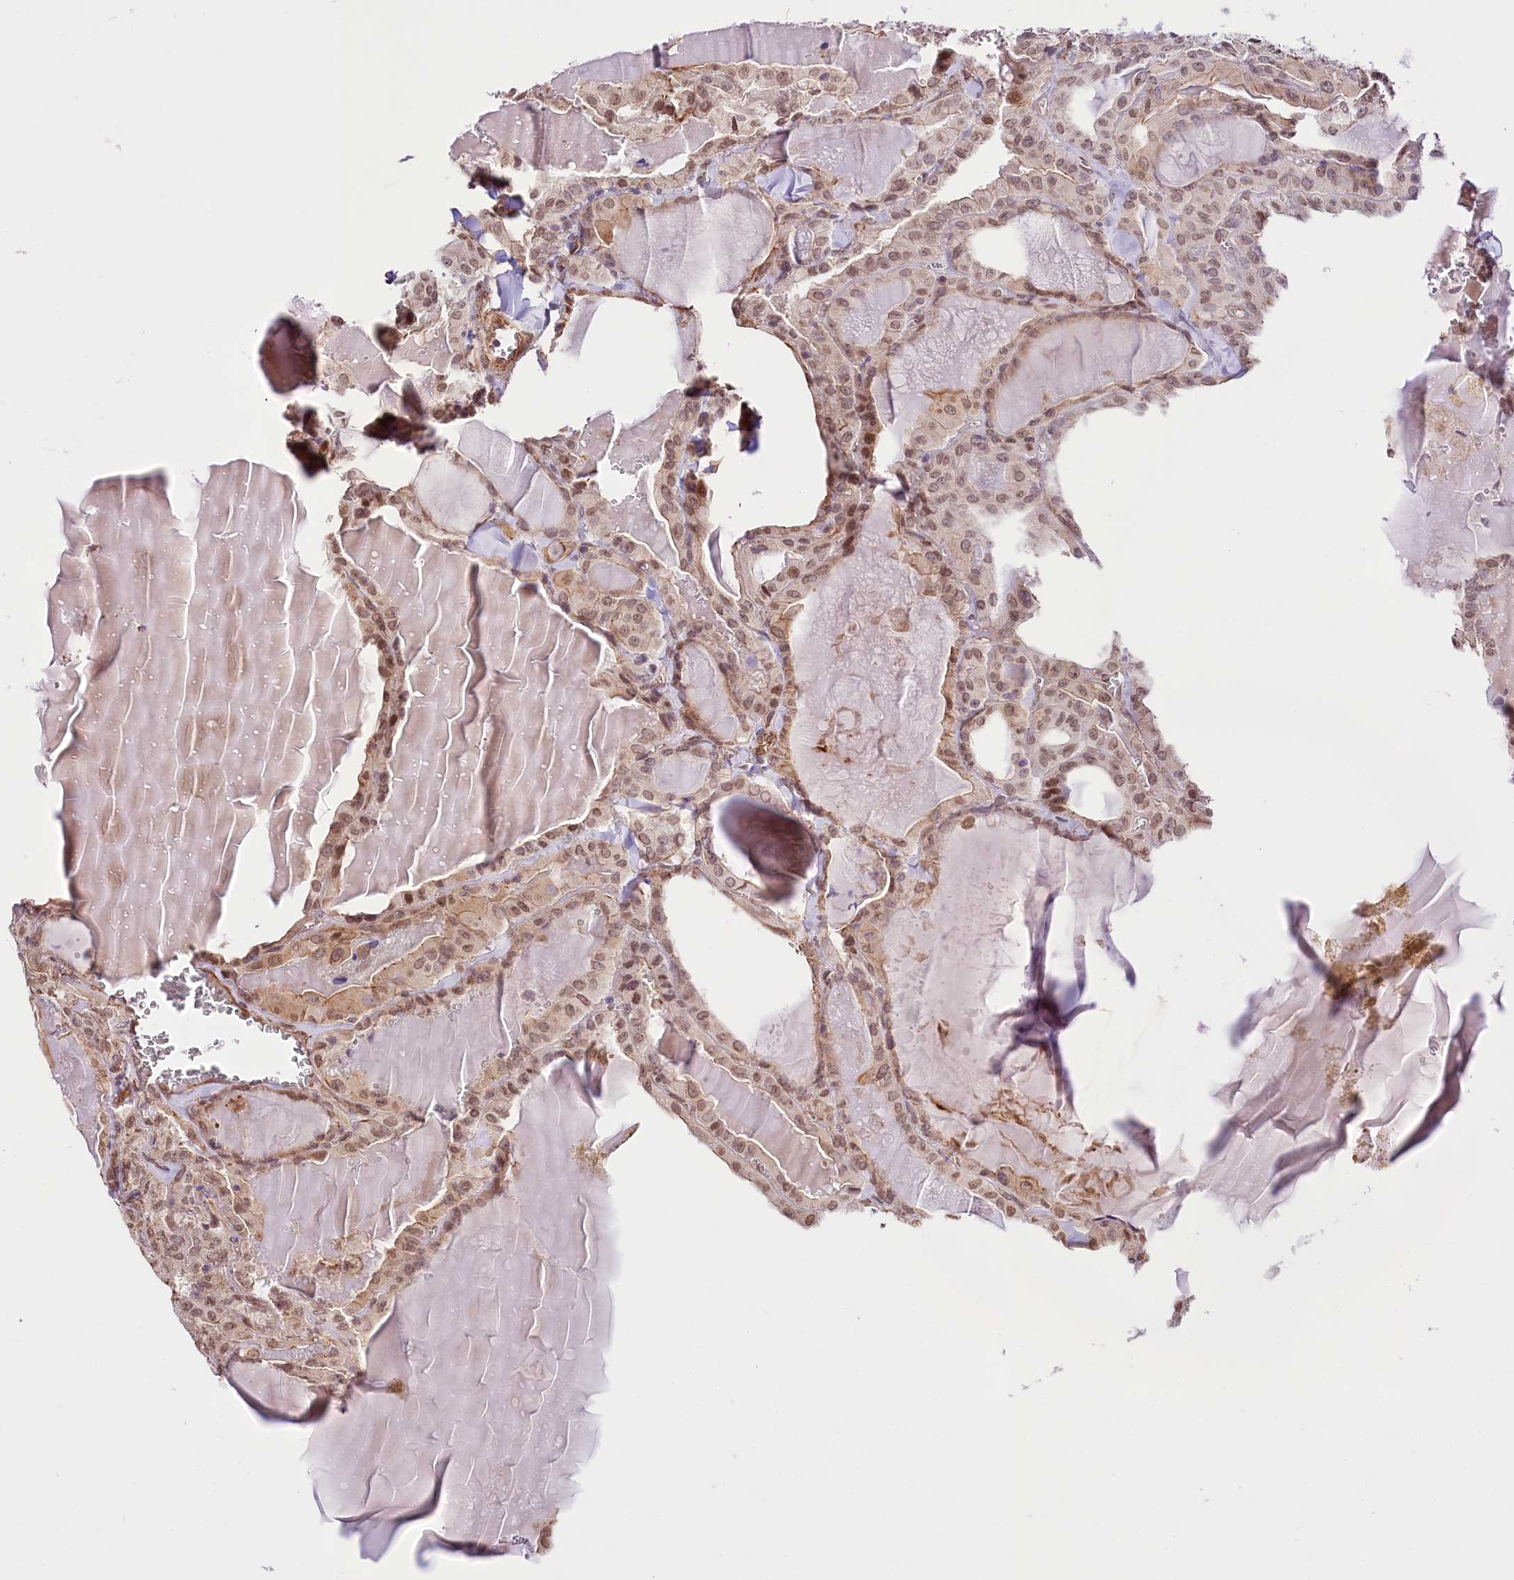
{"staining": {"intensity": "moderate", "quantity": ">75%", "location": "cytoplasmic/membranous,nuclear"}, "tissue": "thyroid cancer", "cell_type": "Tumor cells", "image_type": "cancer", "snomed": [{"axis": "morphology", "description": "Papillary adenocarcinoma, NOS"}, {"axis": "topography", "description": "Thyroid gland"}], "caption": "Tumor cells exhibit medium levels of moderate cytoplasmic/membranous and nuclear staining in approximately >75% of cells in thyroid cancer (papillary adenocarcinoma). Using DAB (3,3'-diaminobenzidine) (brown) and hematoxylin (blue) stains, captured at high magnification using brightfield microscopy.", "gene": "ST7", "patient": {"sex": "male", "age": 52}}